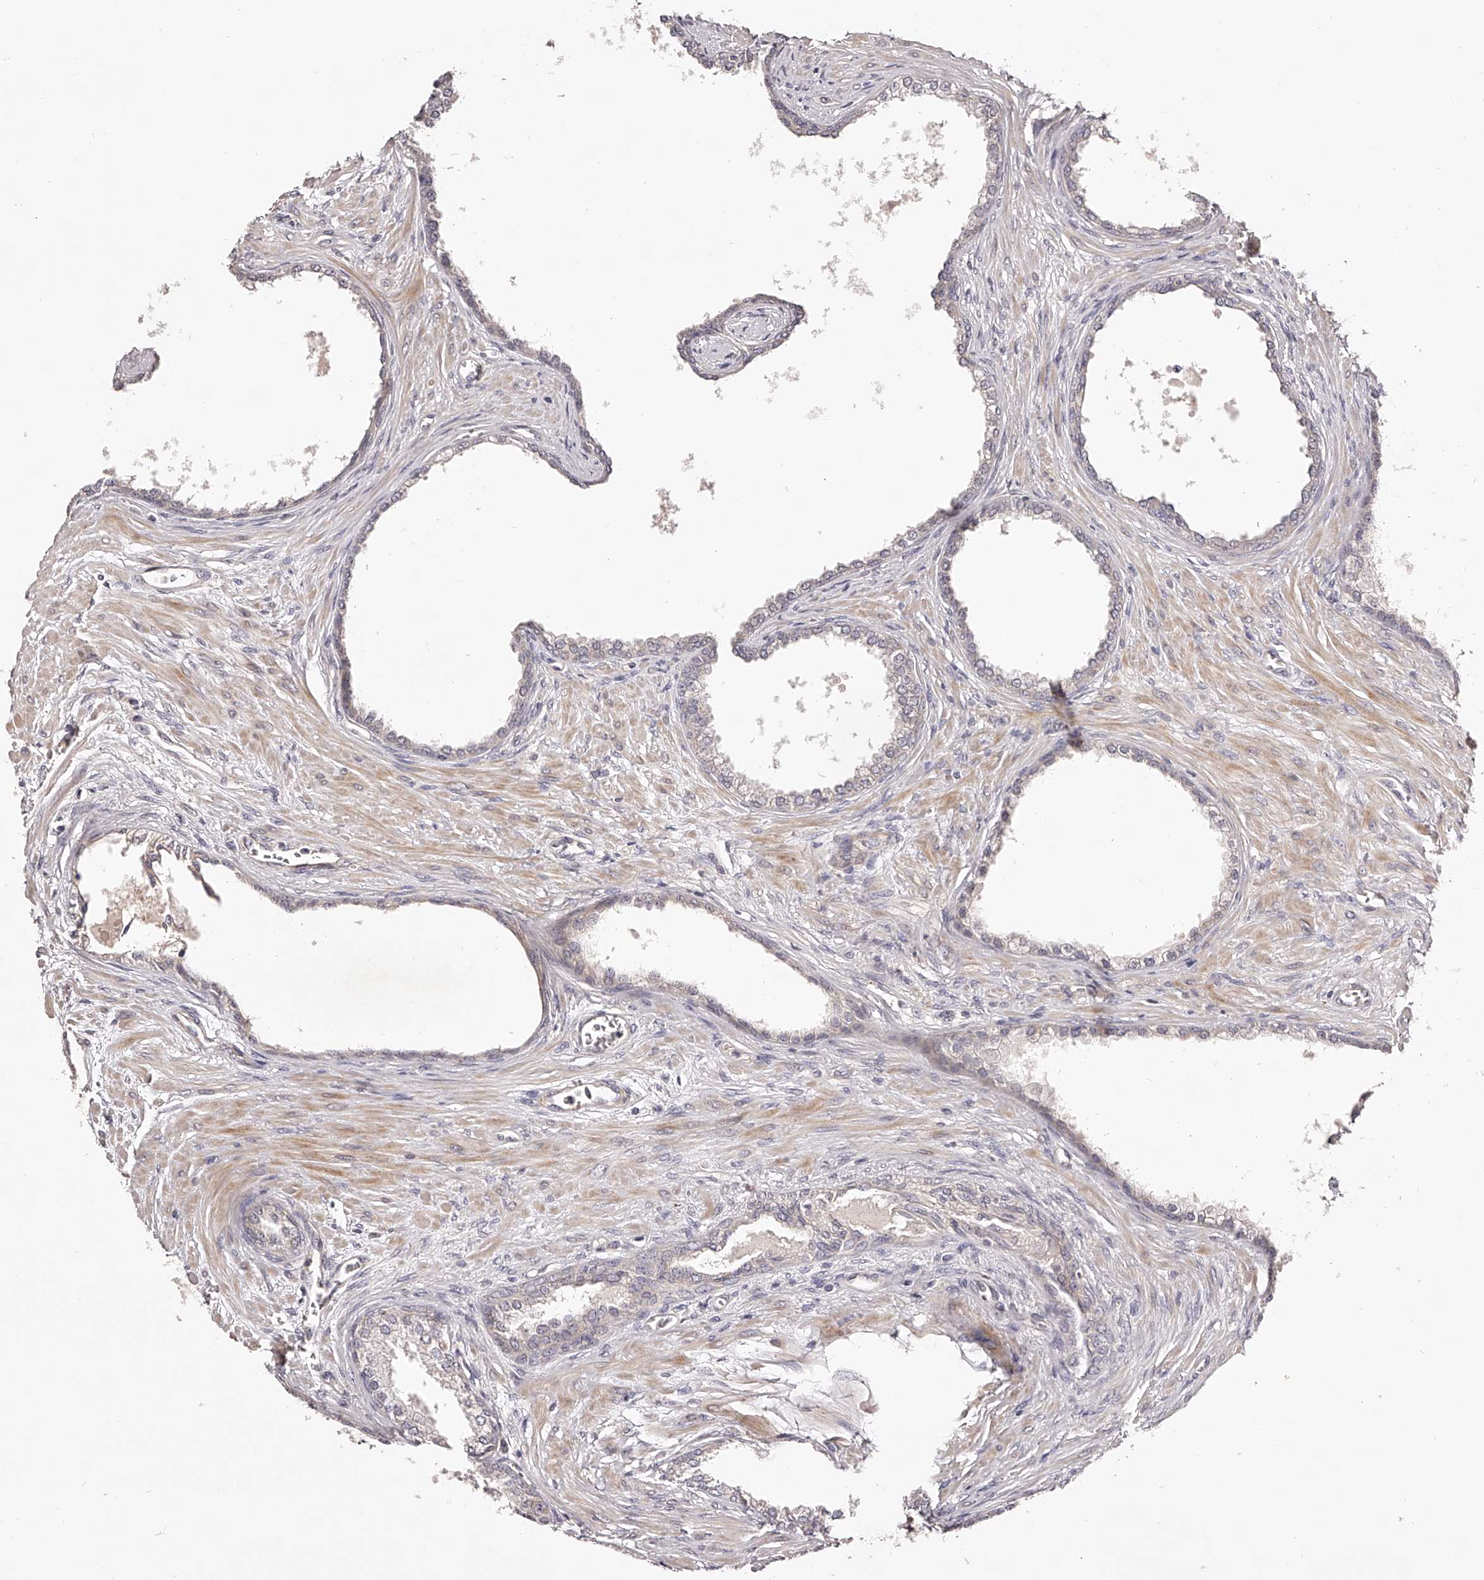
{"staining": {"intensity": "negative", "quantity": "none", "location": "none"}, "tissue": "prostate cancer", "cell_type": "Tumor cells", "image_type": "cancer", "snomed": [{"axis": "morphology", "description": "Normal tissue, NOS"}, {"axis": "morphology", "description": "Adenocarcinoma, Low grade"}, {"axis": "topography", "description": "Prostate"}, {"axis": "topography", "description": "Peripheral nerve tissue"}], "caption": "An immunohistochemistry micrograph of prostate cancer (low-grade adenocarcinoma) is shown. There is no staining in tumor cells of prostate cancer (low-grade adenocarcinoma). Brightfield microscopy of immunohistochemistry (IHC) stained with DAB (3,3'-diaminobenzidine) (brown) and hematoxylin (blue), captured at high magnification.", "gene": "ODF2L", "patient": {"sex": "male", "age": 71}}